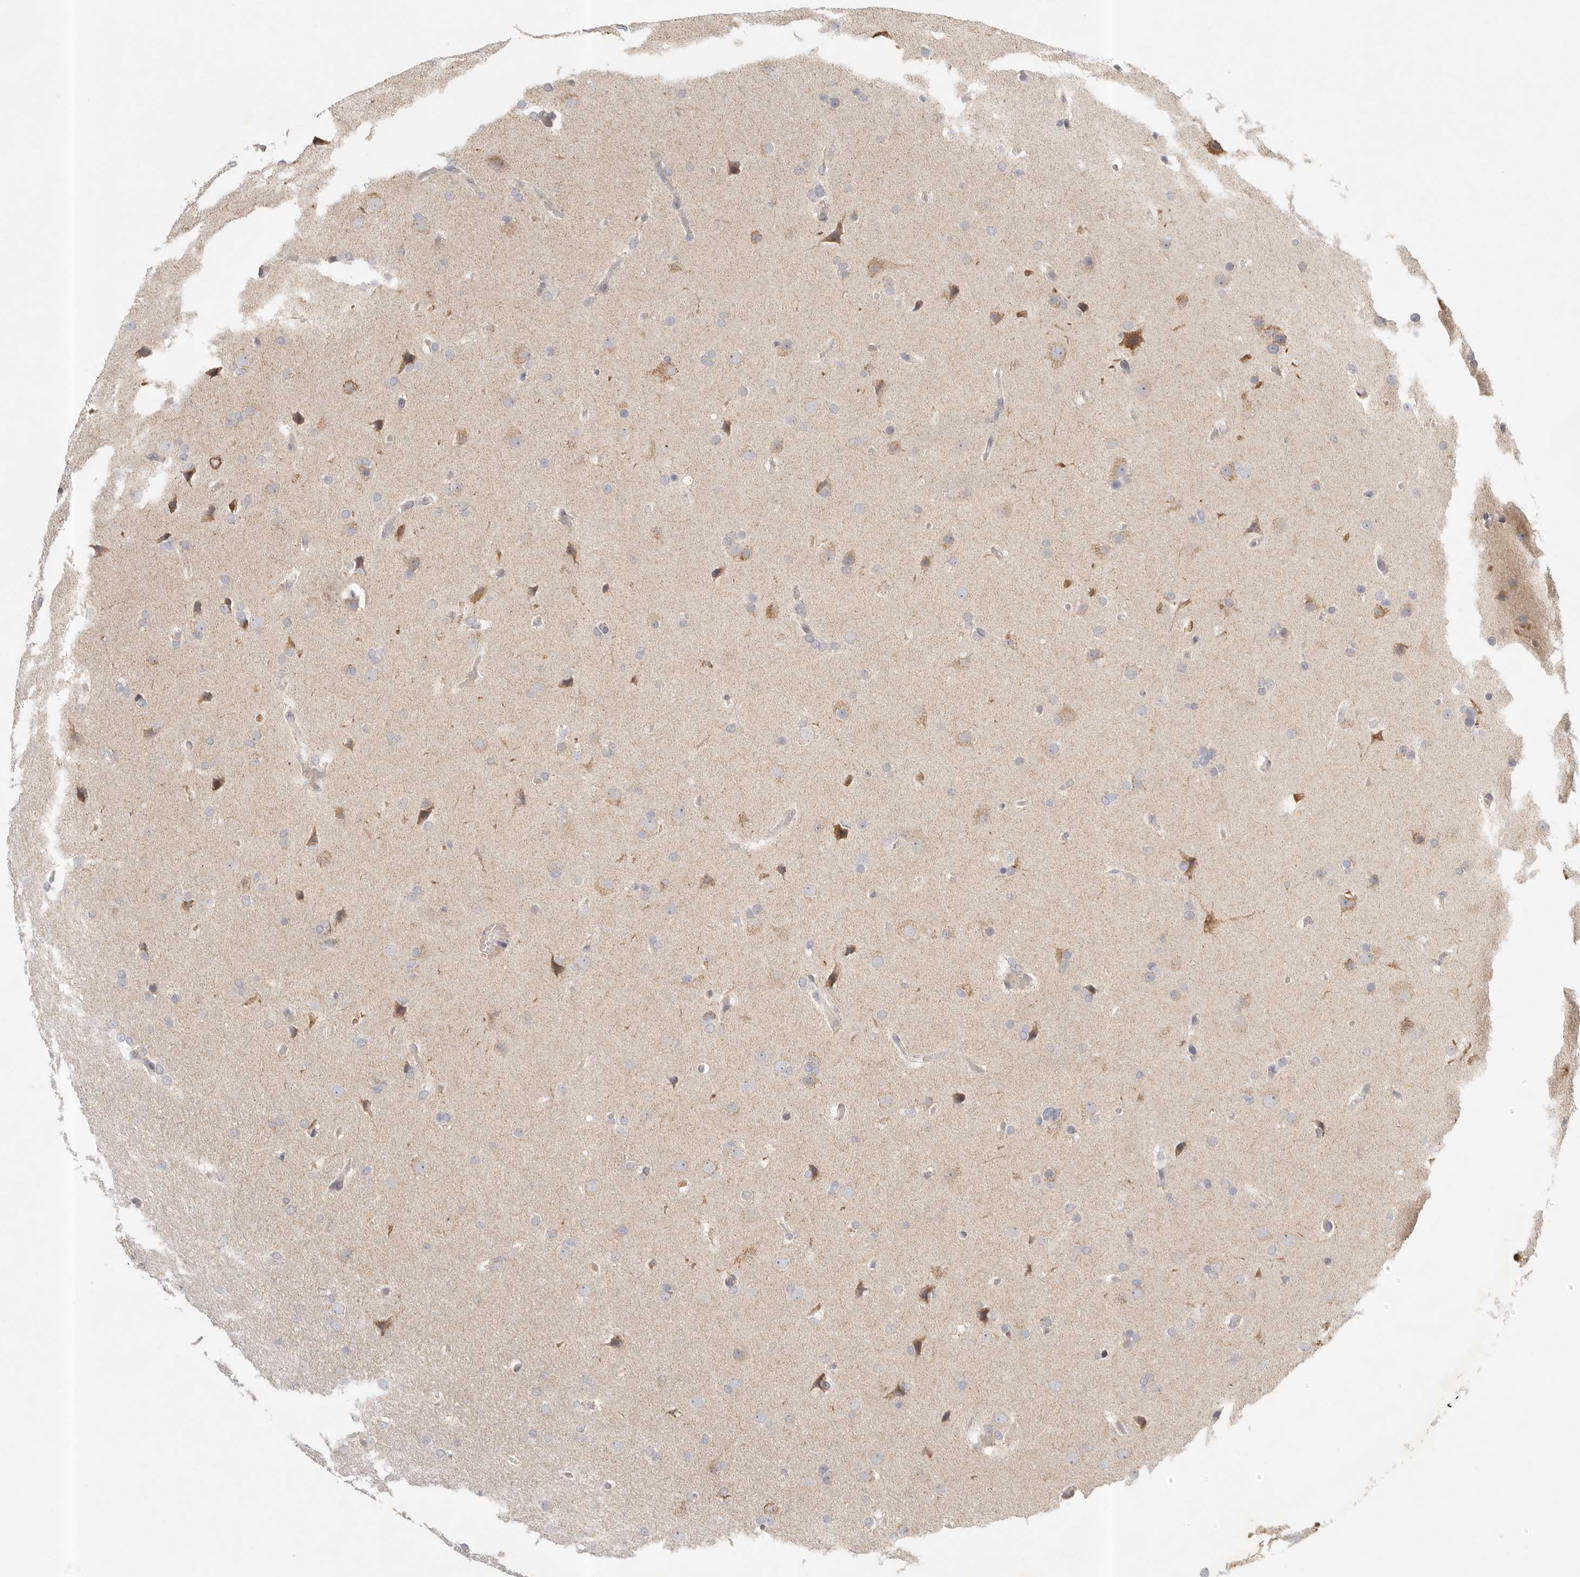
{"staining": {"intensity": "negative", "quantity": "none", "location": "none"}, "tissue": "glioma", "cell_type": "Tumor cells", "image_type": "cancer", "snomed": [{"axis": "morphology", "description": "Glioma, malignant, High grade"}, {"axis": "topography", "description": "Cerebral cortex"}], "caption": "A high-resolution histopathology image shows immunohistochemistry staining of glioma, which exhibits no significant positivity in tumor cells.", "gene": "KDF1", "patient": {"sex": "female", "age": 36}}